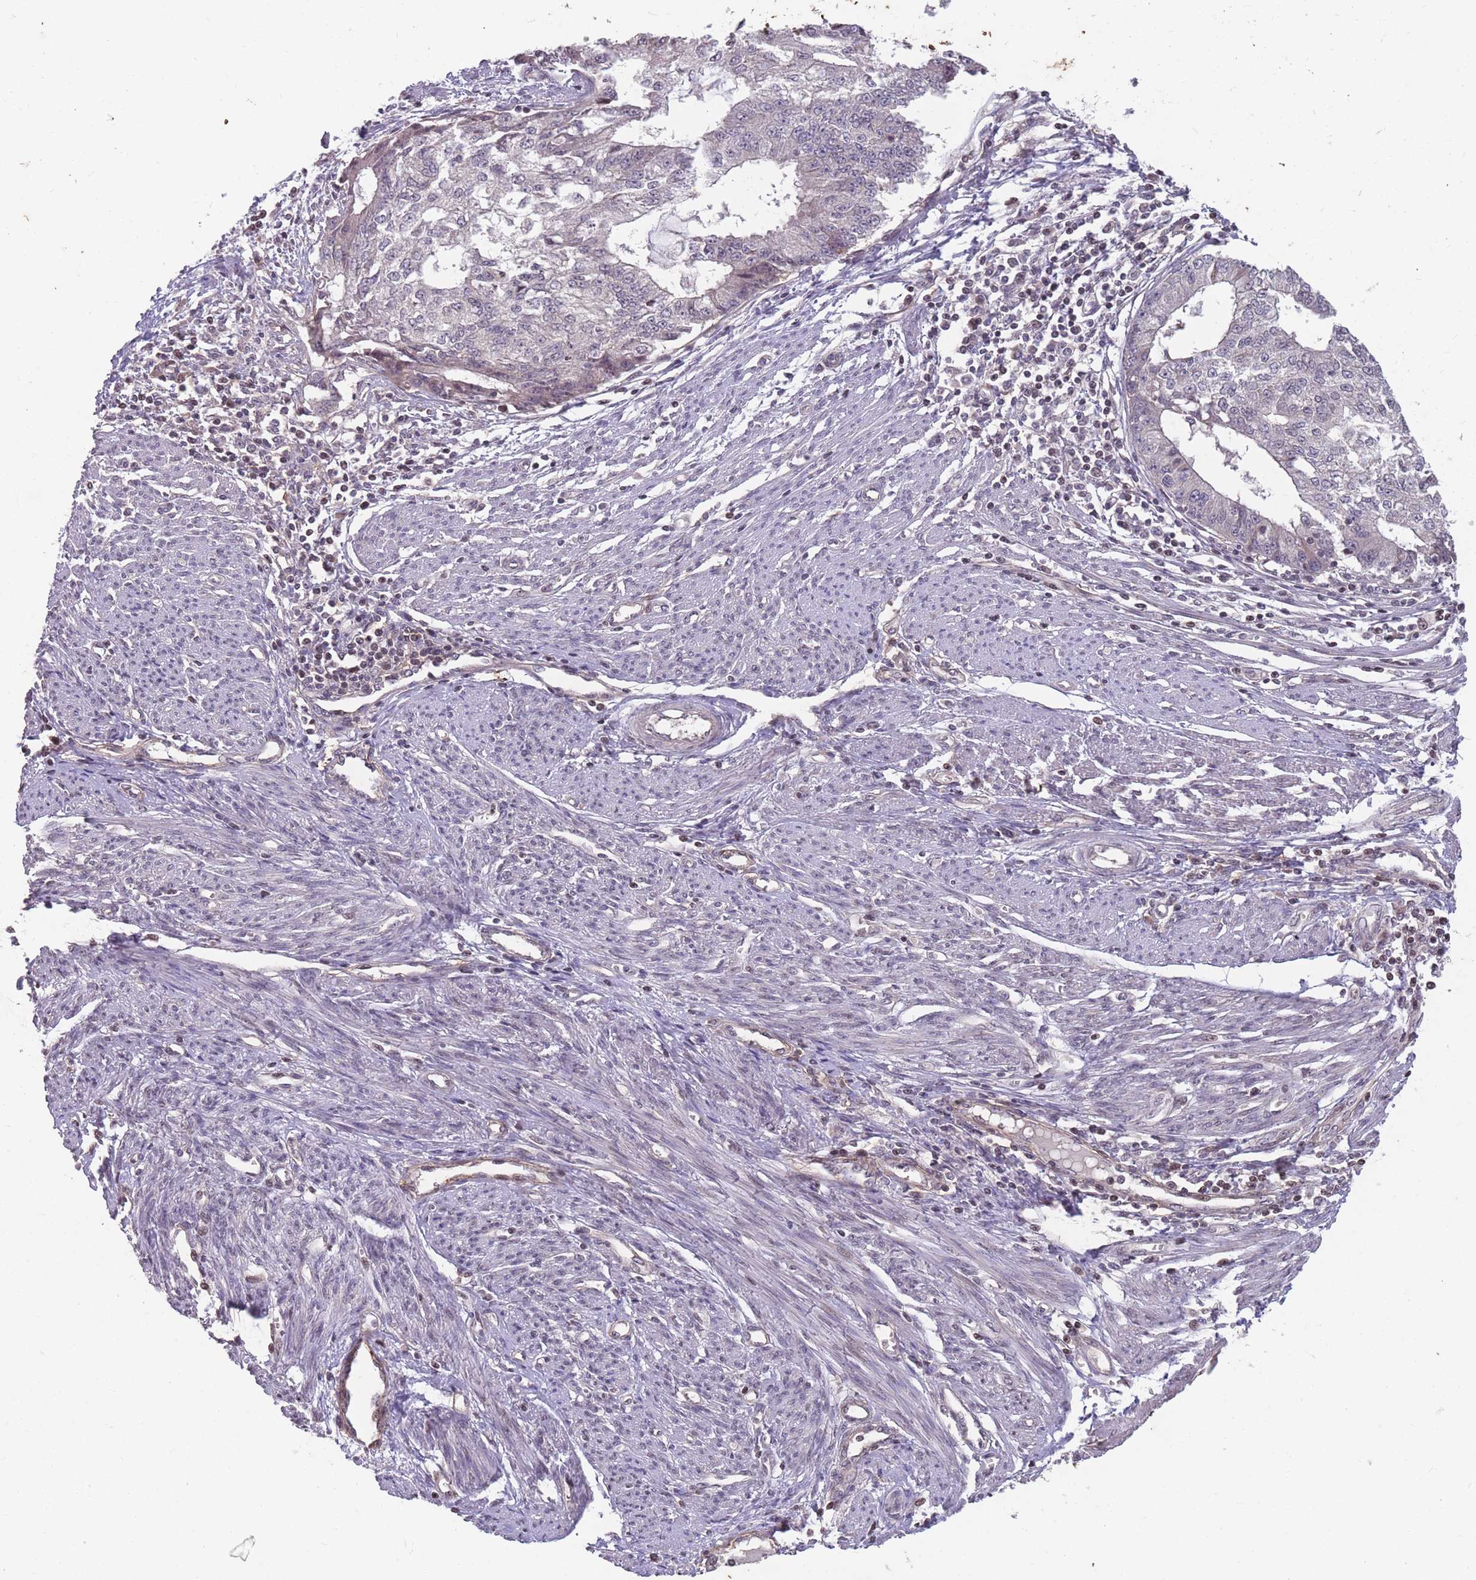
{"staining": {"intensity": "negative", "quantity": "none", "location": "none"}, "tissue": "endometrial cancer", "cell_type": "Tumor cells", "image_type": "cancer", "snomed": [{"axis": "morphology", "description": "Adenocarcinoma, NOS"}, {"axis": "topography", "description": "Endometrium"}], "caption": "There is no significant staining in tumor cells of endometrial cancer (adenocarcinoma).", "gene": "GGT5", "patient": {"sex": "female", "age": 56}}